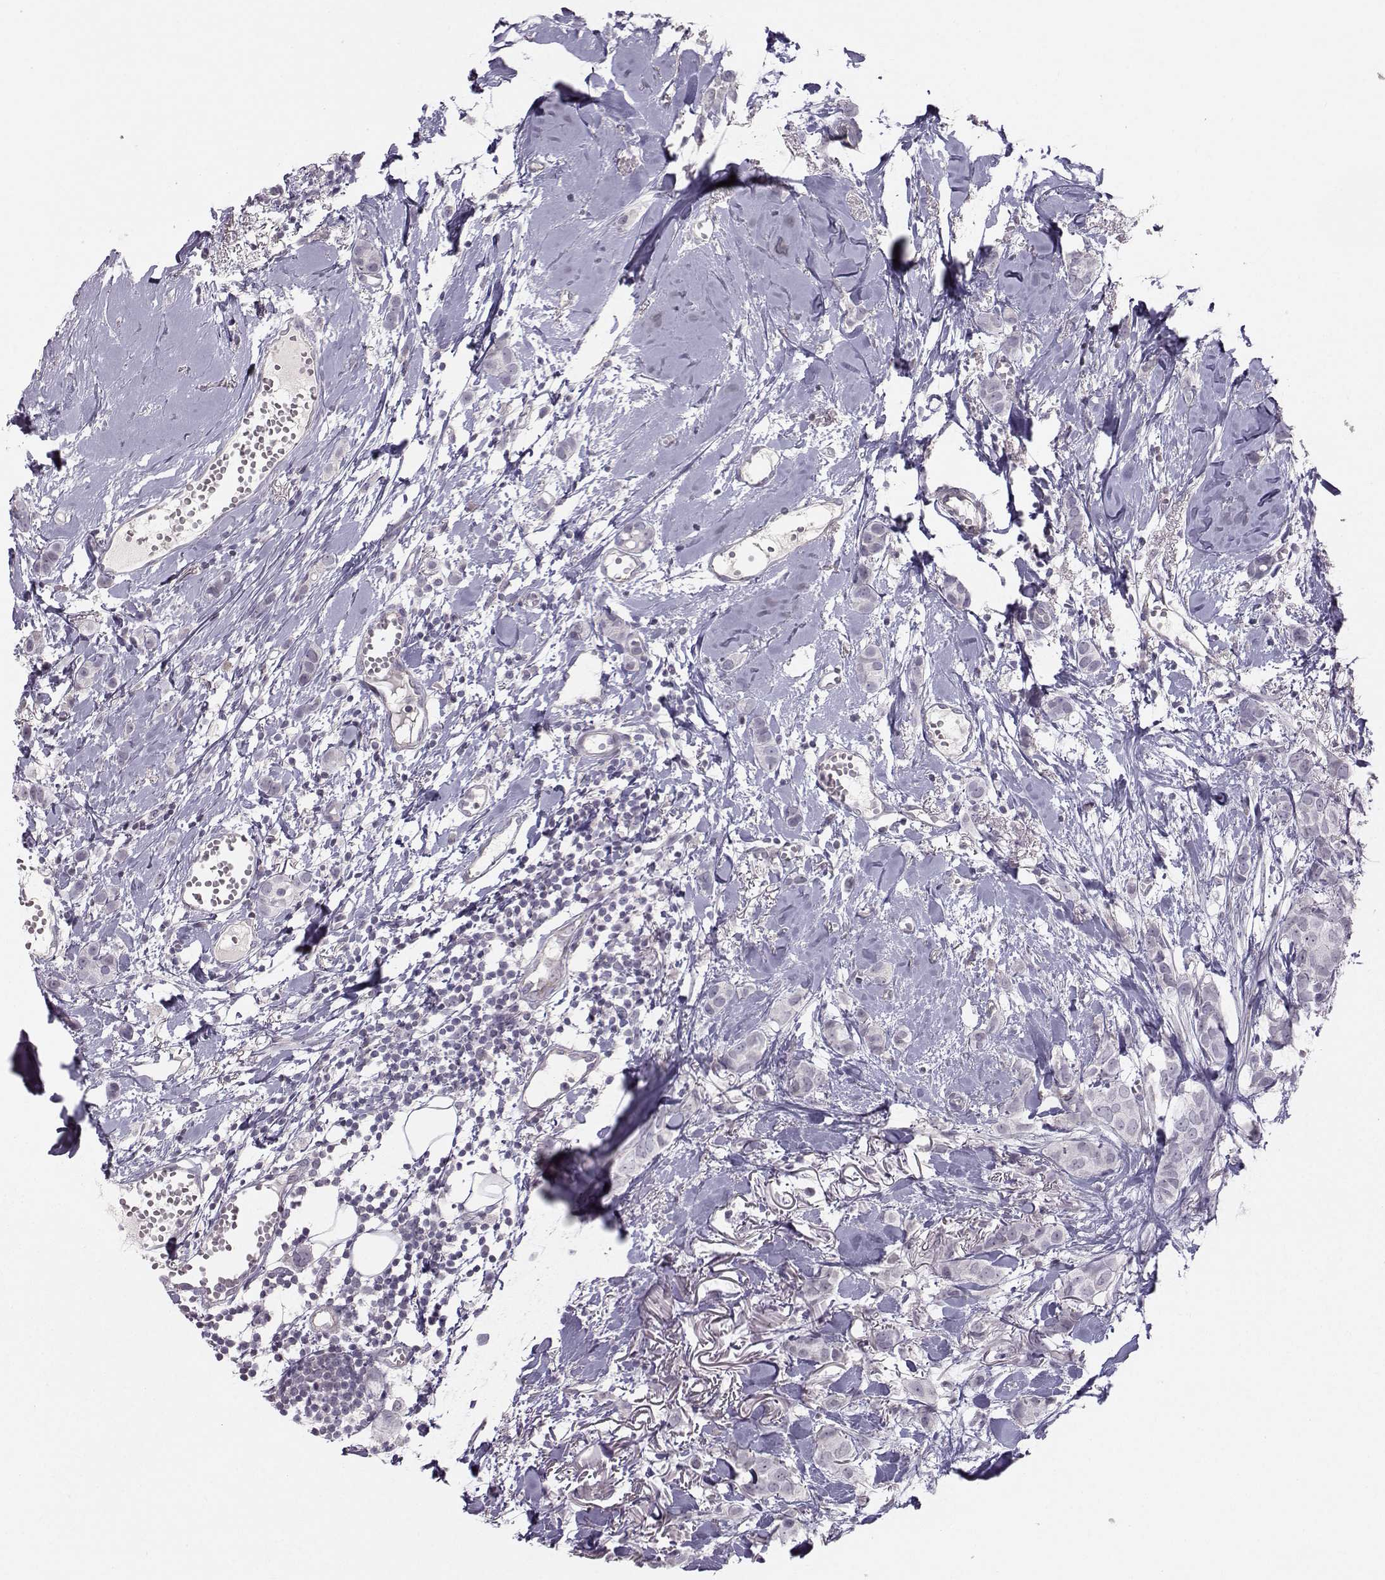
{"staining": {"intensity": "negative", "quantity": "none", "location": "none"}, "tissue": "breast cancer", "cell_type": "Tumor cells", "image_type": "cancer", "snomed": [{"axis": "morphology", "description": "Duct carcinoma"}, {"axis": "topography", "description": "Breast"}], "caption": "This is an immunohistochemistry image of human infiltrating ductal carcinoma (breast). There is no staining in tumor cells.", "gene": "MAST1", "patient": {"sex": "female", "age": 85}}